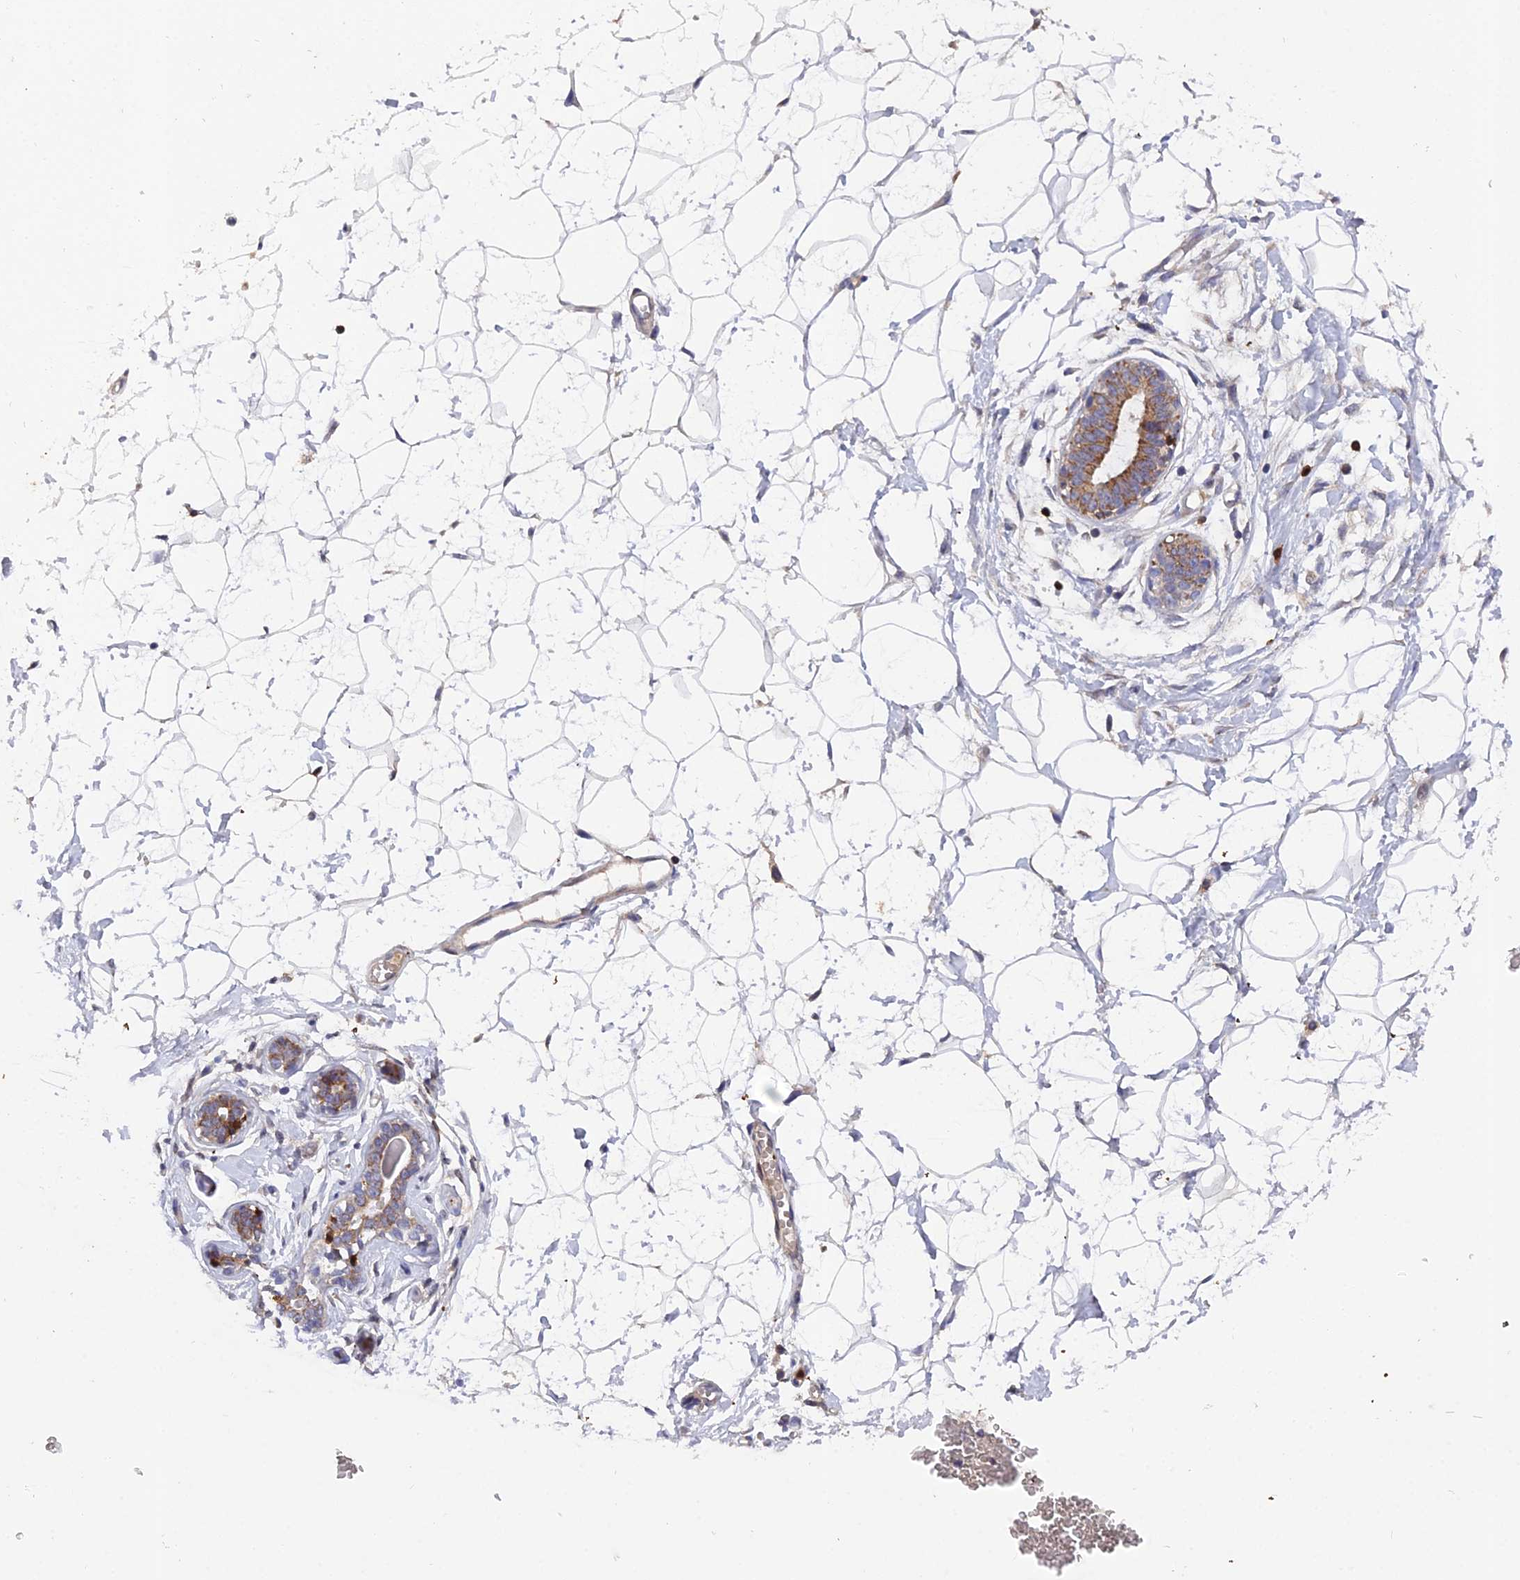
{"staining": {"intensity": "negative", "quantity": "none", "location": "none"}, "tissue": "breast", "cell_type": "Adipocytes", "image_type": "normal", "snomed": [{"axis": "morphology", "description": "Normal tissue, NOS"}, {"axis": "morphology", "description": "Adenoma, NOS"}, {"axis": "topography", "description": "Breast"}], "caption": "The immunohistochemistry (IHC) photomicrograph has no significant positivity in adipocytes of breast. (DAB IHC visualized using brightfield microscopy, high magnification).", "gene": "GALK2", "patient": {"sex": "female", "age": 23}}